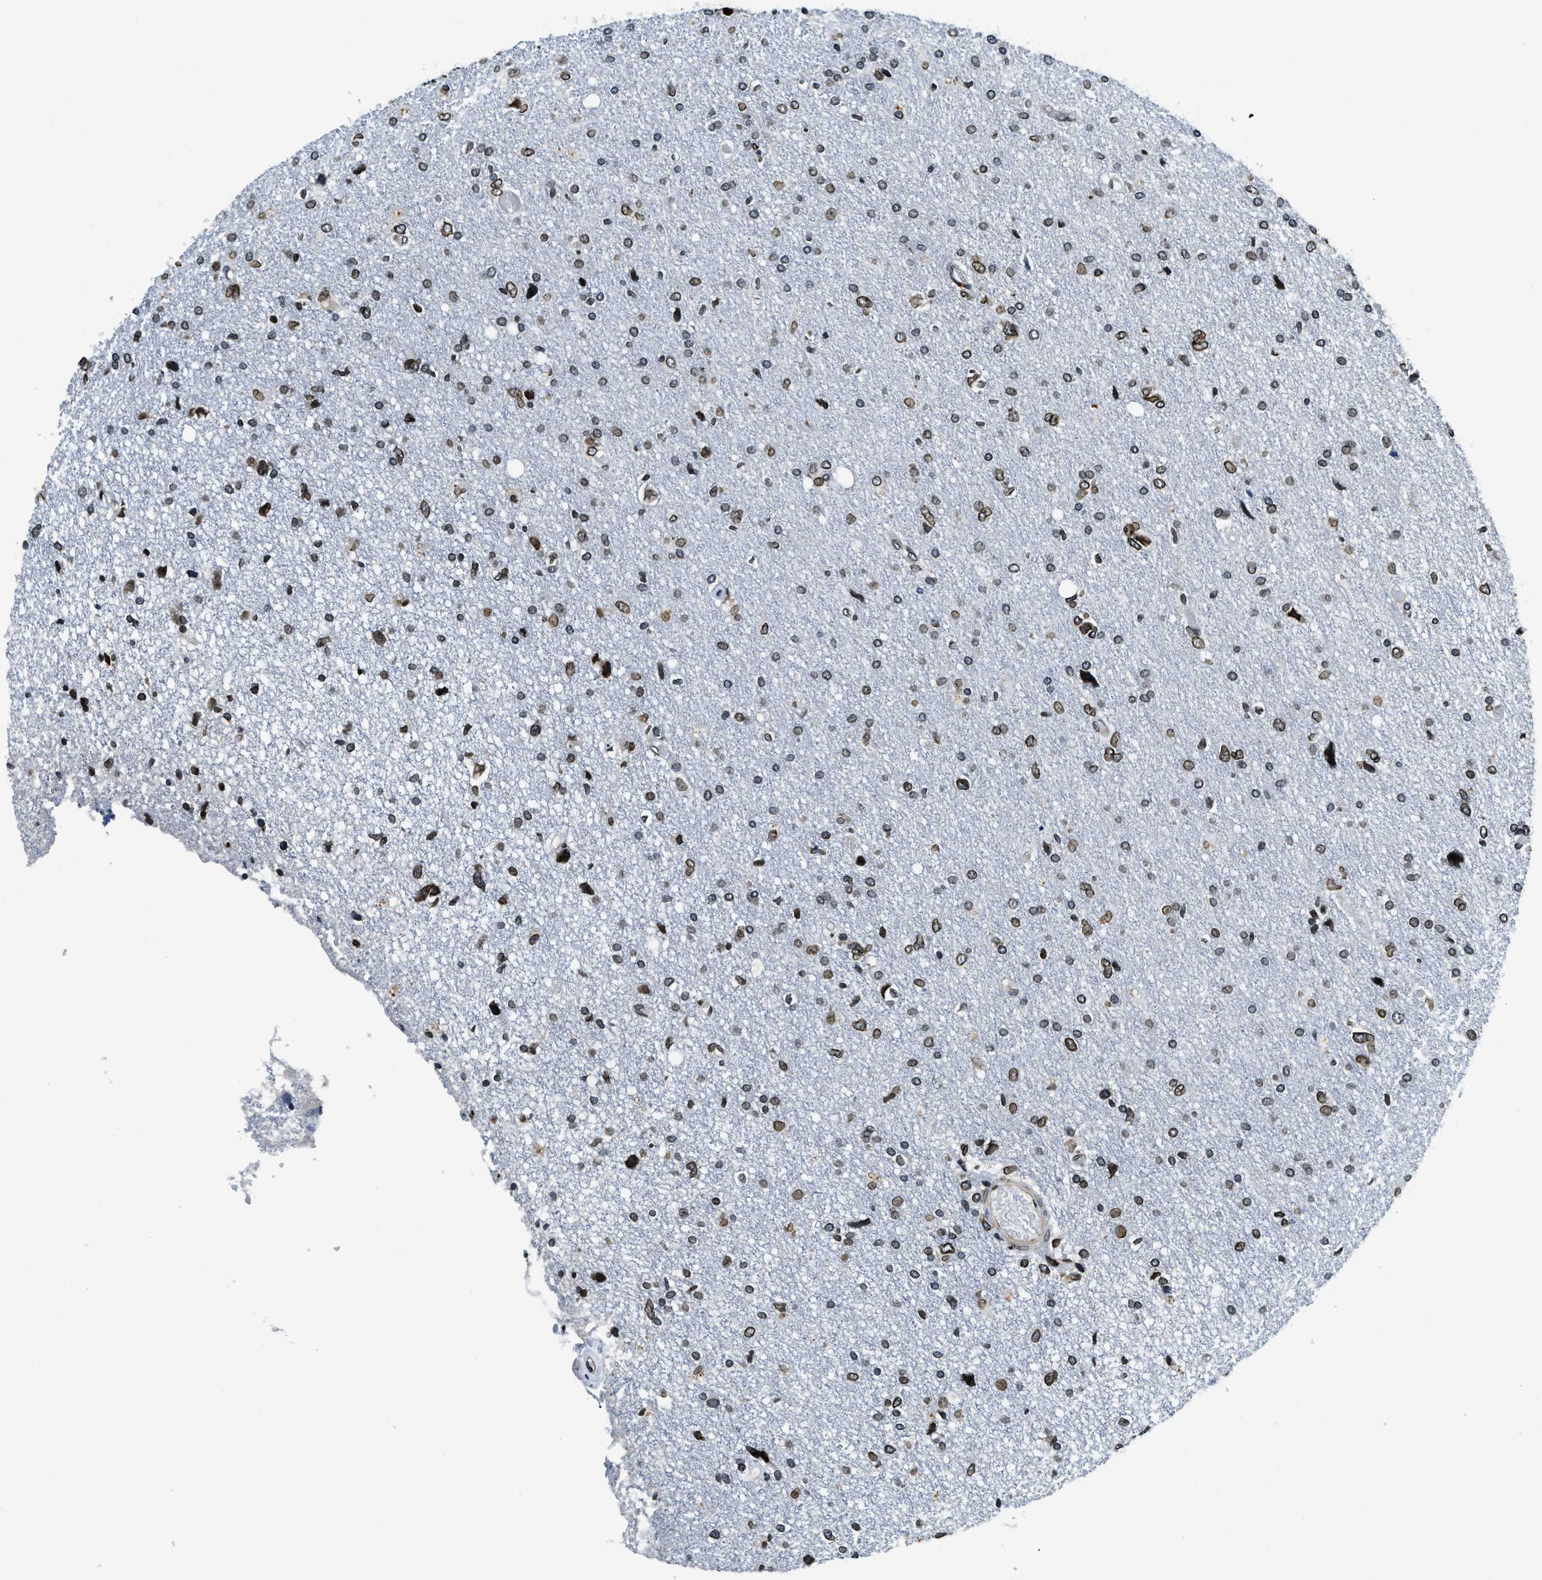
{"staining": {"intensity": "moderate", "quantity": ">75%", "location": "nuclear"}, "tissue": "glioma", "cell_type": "Tumor cells", "image_type": "cancer", "snomed": [{"axis": "morphology", "description": "Glioma, malignant, High grade"}, {"axis": "topography", "description": "Brain"}], "caption": "Immunohistochemical staining of glioma demonstrates moderate nuclear protein expression in approximately >75% of tumor cells.", "gene": "ZC3HC1", "patient": {"sex": "female", "age": 59}}